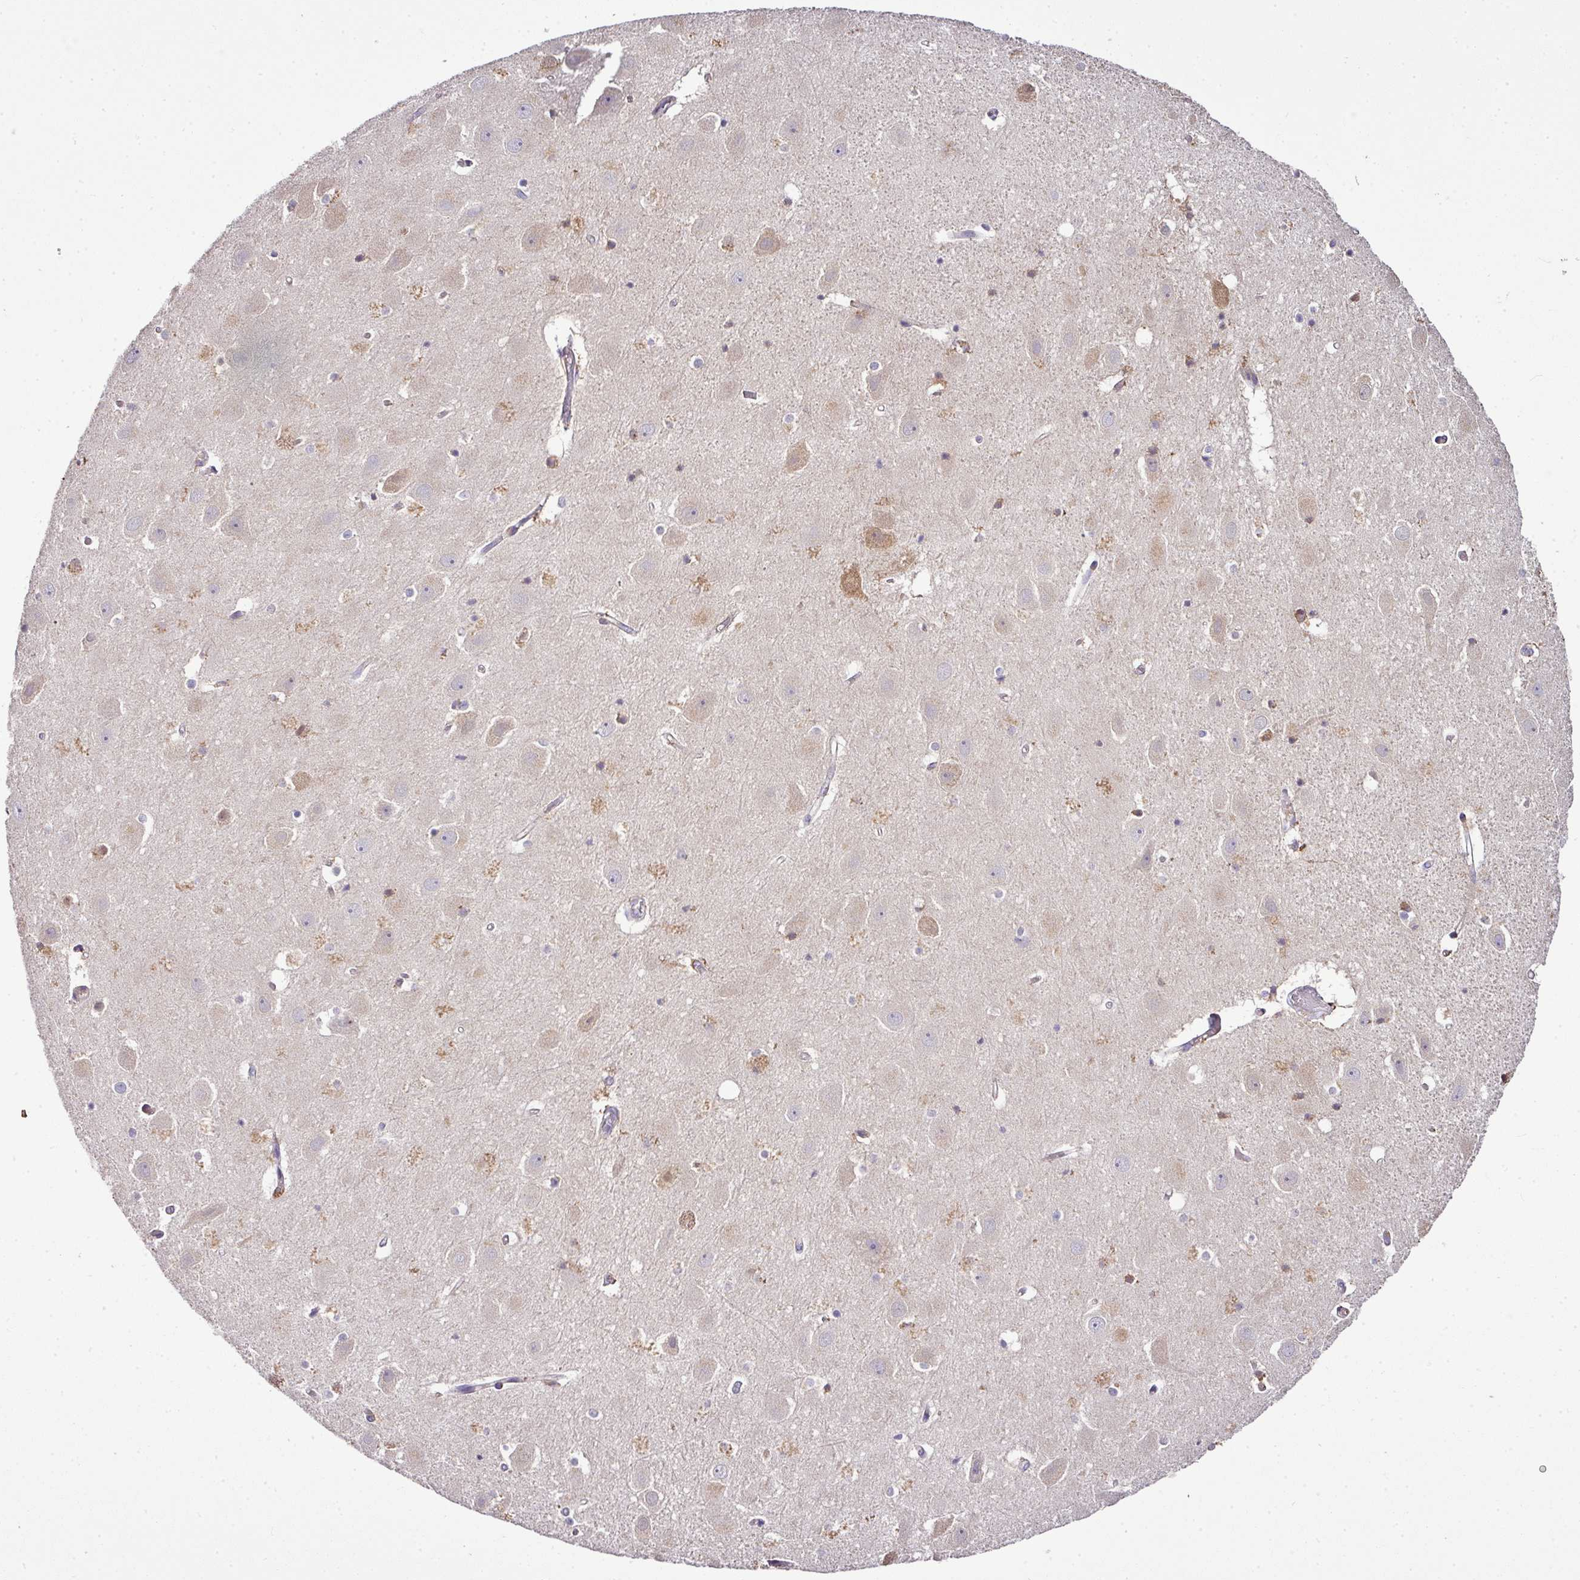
{"staining": {"intensity": "negative", "quantity": "none", "location": "none"}, "tissue": "hippocampus", "cell_type": "Glial cells", "image_type": "normal", "snomed": [{"axis": "morphology", "description": "Normal tissue, NOS"}, {"axis": "topography", "description": "Hippocampus"}], "caption": "DAB (3,3'-diaminobenzidine) immunohistochemical staining of benign human hippocampus displays no significant expression in glial cells.", "gene": "CAB39L", "patient": {"sex": "female", "age": 52}}